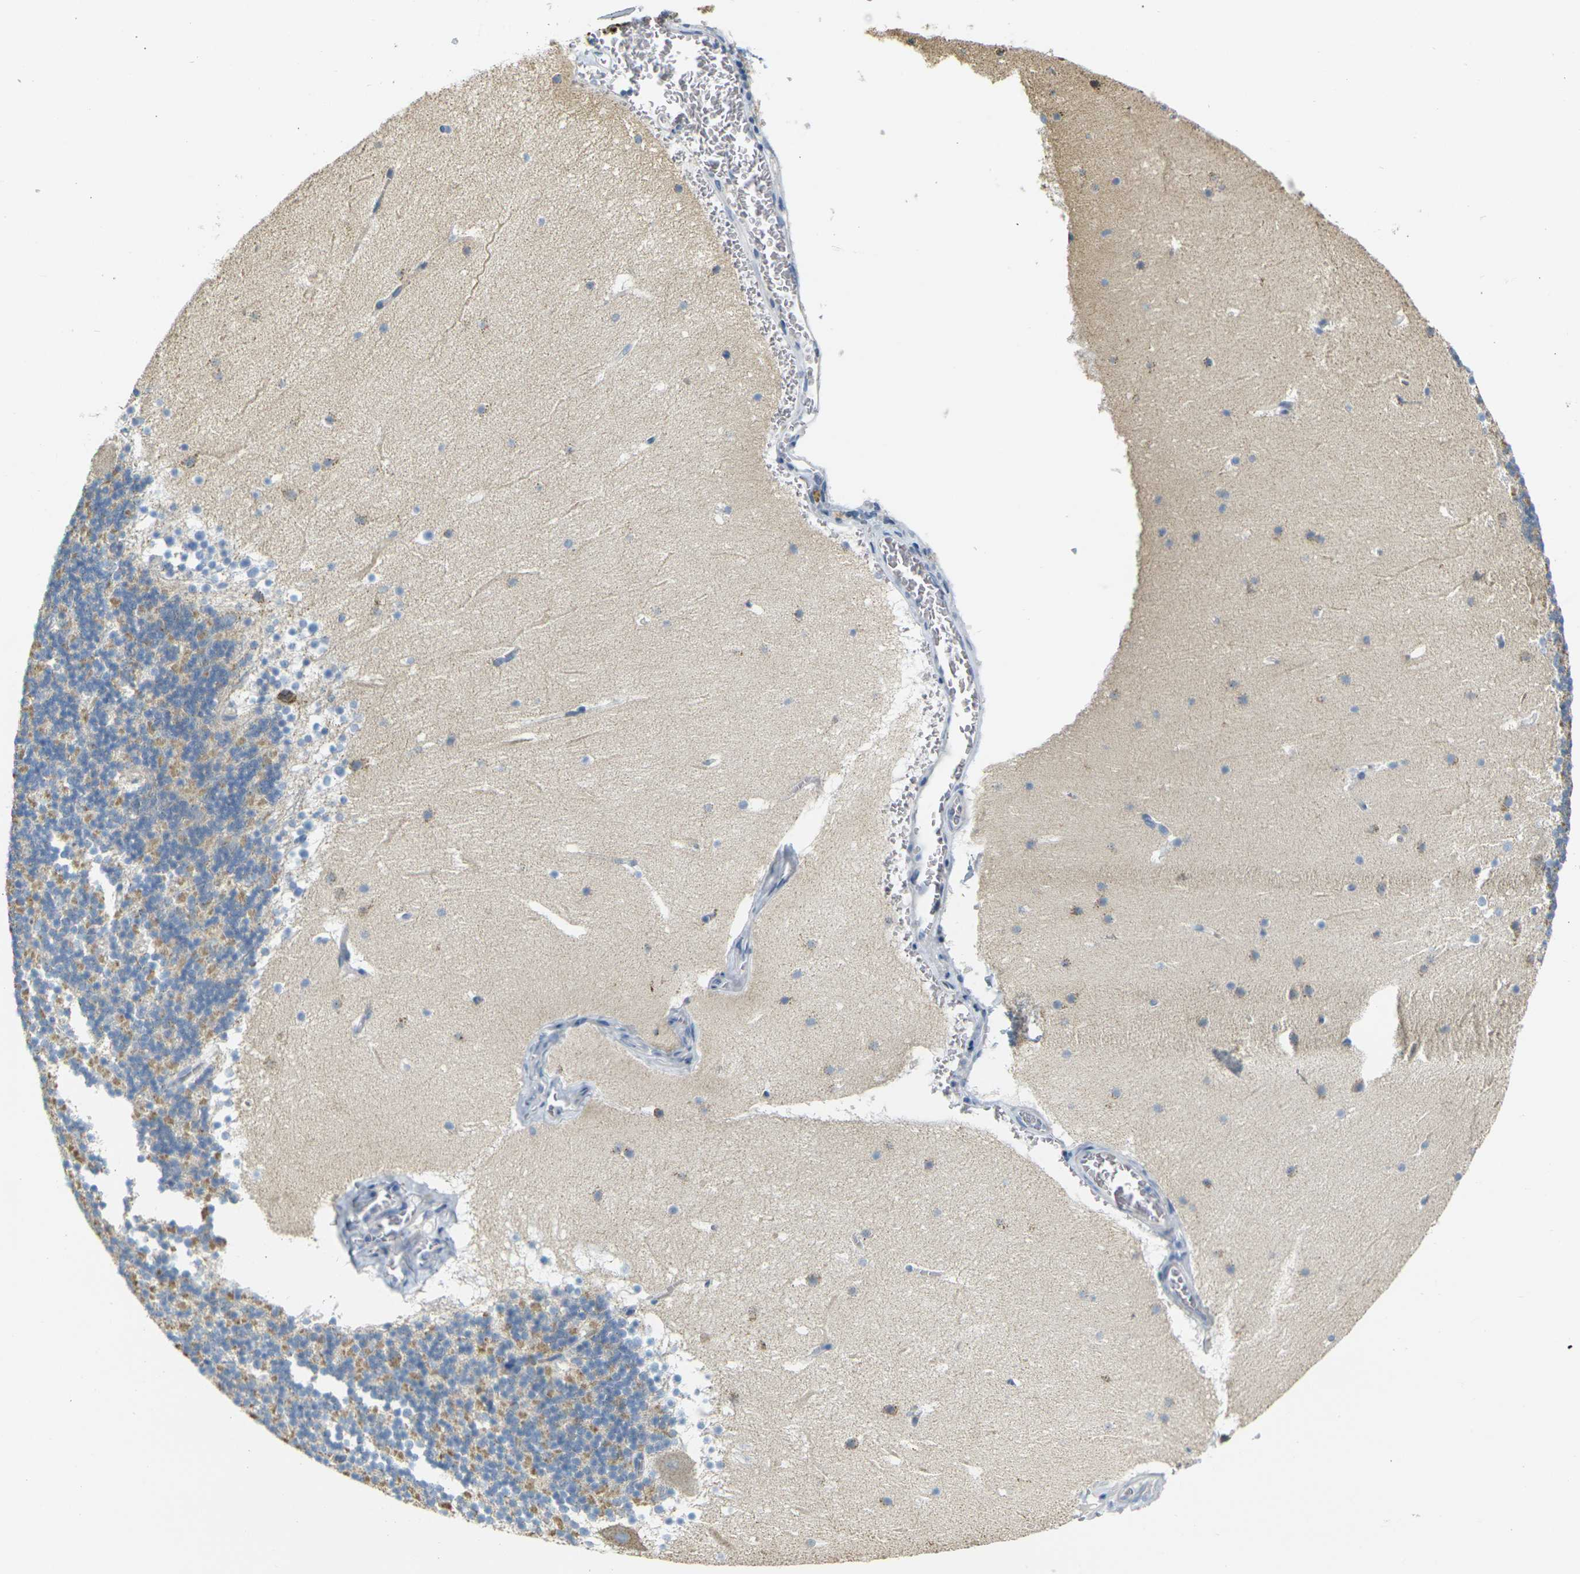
{"staining": {"intensity": "moderate", "quantity": ">75%", "location": "cytoplasmic/membranous"}, "tissue": "cerebellum", "cell_type": "Cells in granular layer", "image_type": "normal", "snomed": [{"axis": "morphology", "description": "Normal tissue, NOS"}, {"axis": "topography", "description": "Cerebellum"}], "caption": "Benign cerebellum was stained to show a protein in brown. There is medium levels of moderate cytoplasmic/membranous positivity in about >75% of cells in granular layer. The protein is stained brown, and the nuclei are stained in blue (DAB (3,3'-diaminobenzidine) IHC with brightfield microscopy, high magnification).", "gene": "PARD6B", "patient": {"sex": "male", "age": 45}}